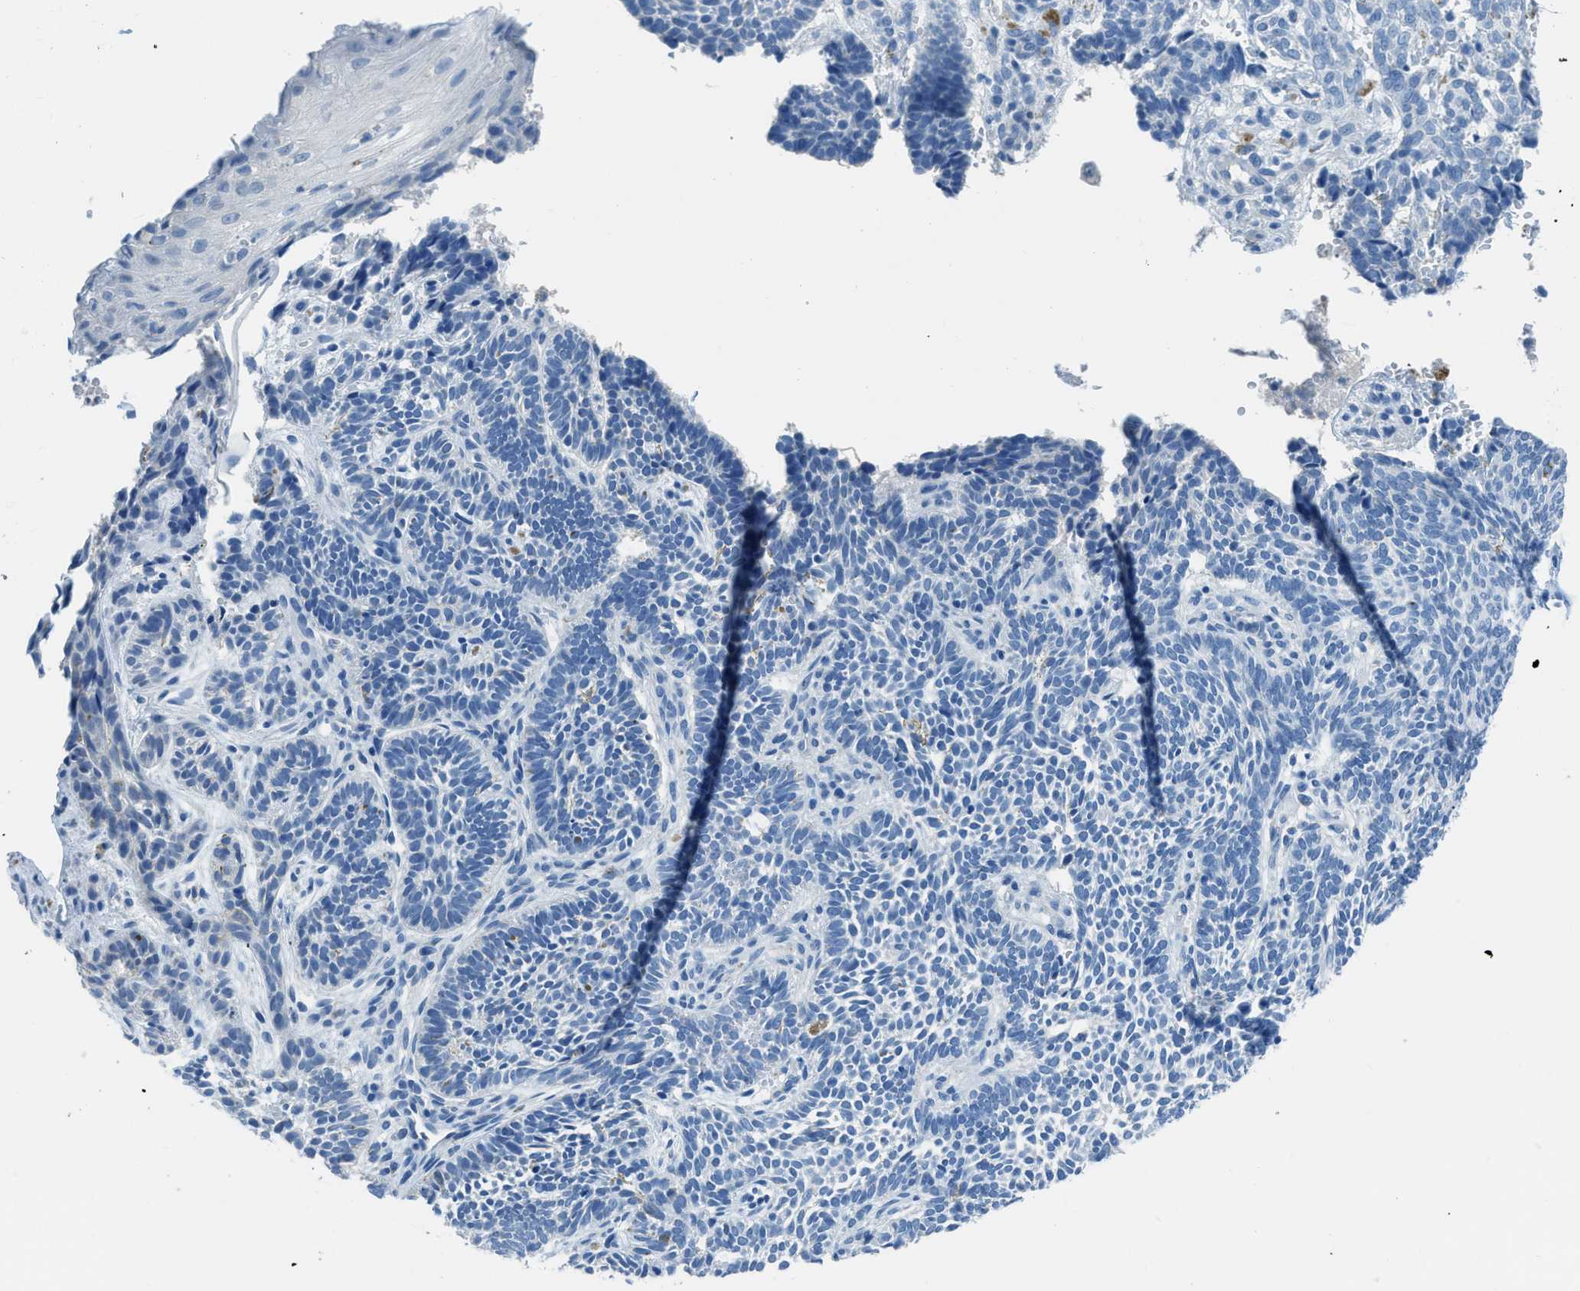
{"staining": {"intensity": "negative", "quantity": "none", "location": "none"}, "tissue": "skin cancer", "cell_type": "Tumor cells", "image_type": "cancer", "snomed": [{"axis": "morphology", "description": "Normal tissue, NOS"}, {"axis": "morphology", "description": "Basal cell carcinoma"}, {"axis": "topography", "description": "Skin"}], "caption": "The immunohistochemistry (IHC) micrograph has no significant staining in tumor cells of skin cancer tissue.", "gene": "ACAN", "patient": {"sex": "male", "age": 87}}